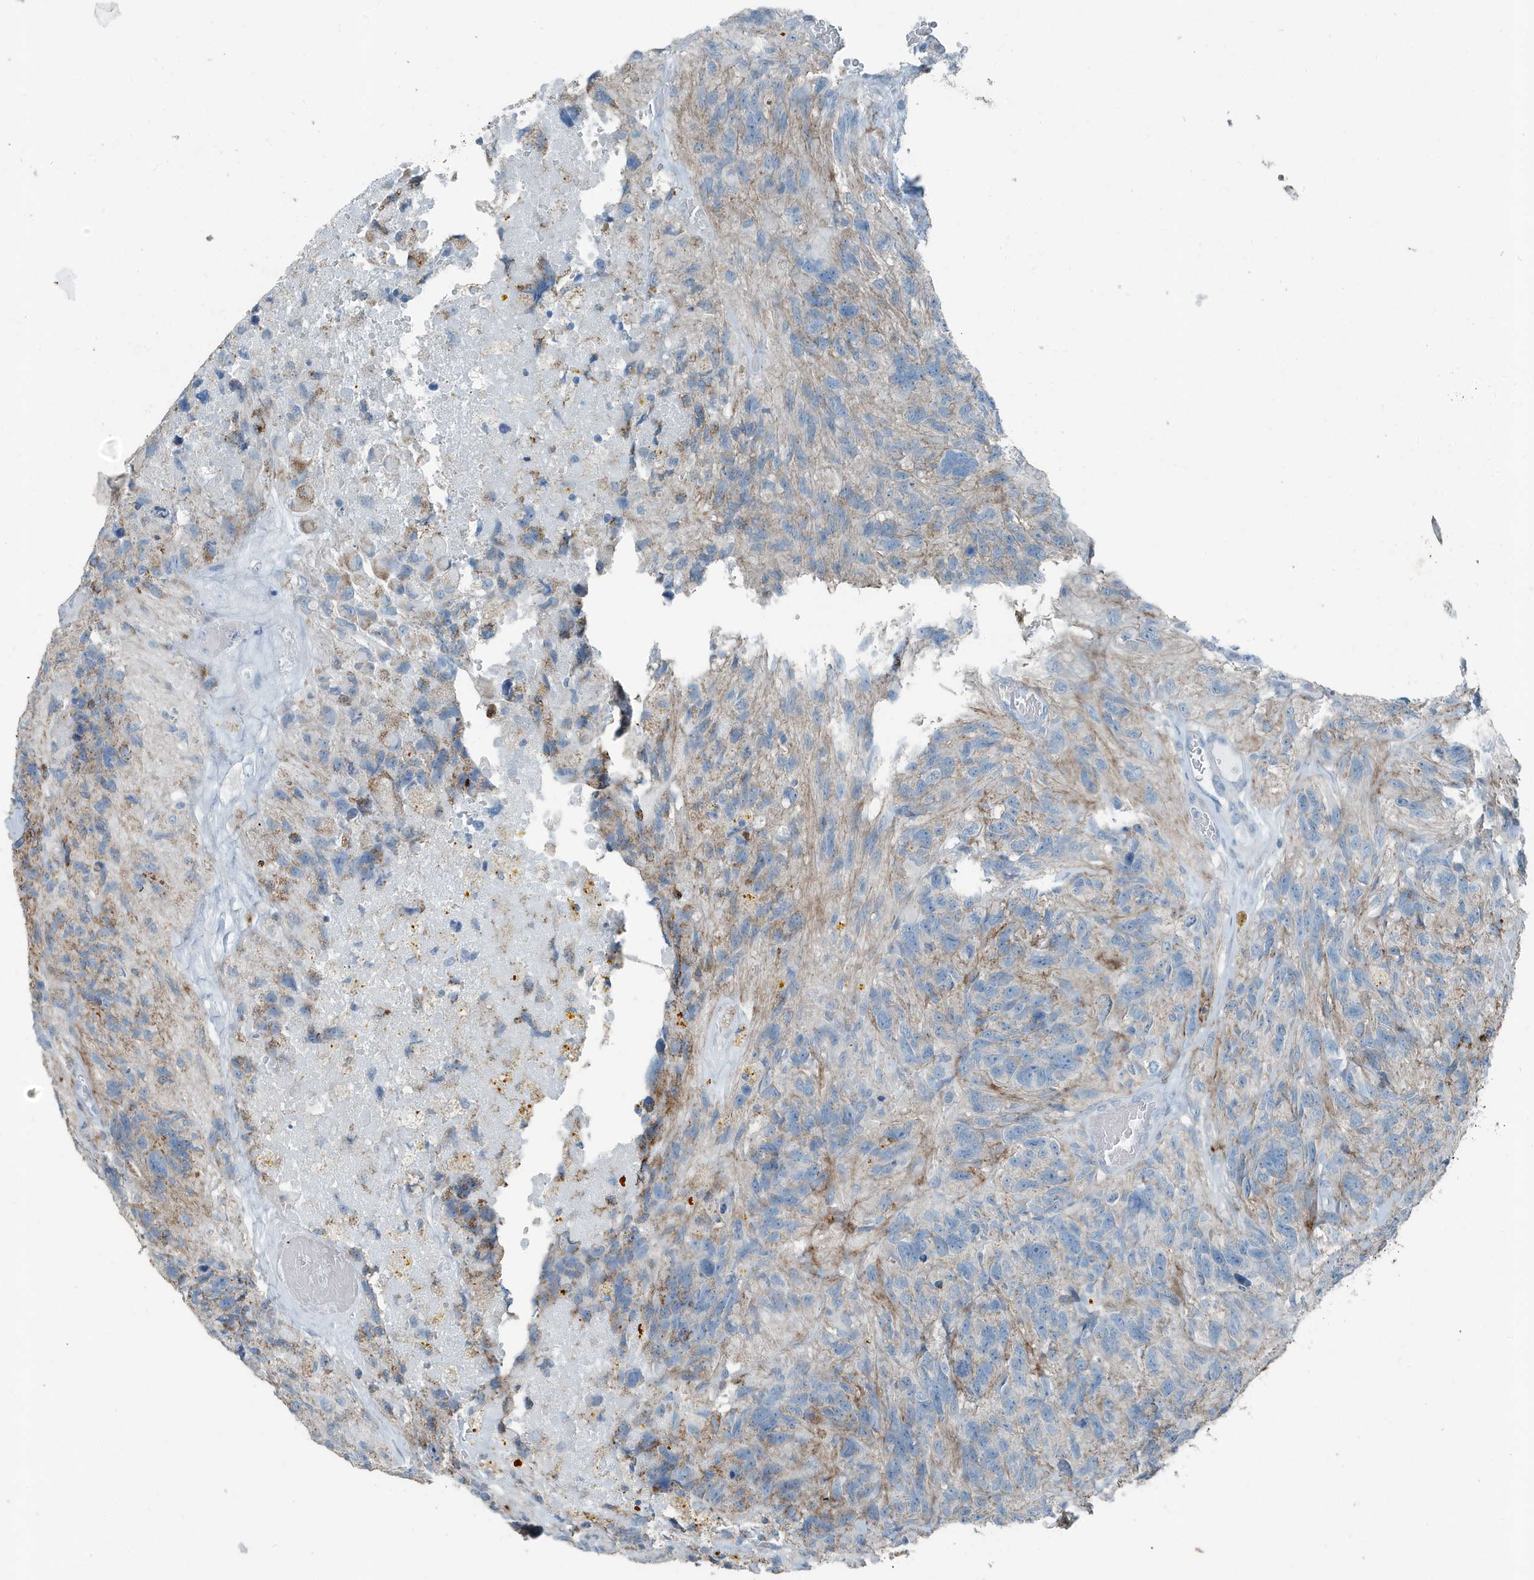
{"staining": {"intensity": "moderate", "quantity": "<25%", "location": "cytoplasmic/membranous"}, "tissue": "glioma", "cell_type": "Tumor cells", "image_type": "cancer", "snomed": [{"axis": "morphology", "description": "Glioma, malignant, High grade"}, {"axis": "topography", "description": "Brain"}], "caption": "Moderate cytoplasmic/membranous staining for a protein is present in about <25% of tumor cells of glioma using immunohistochemistry (IHC).", "gene": "FAM162A", "patient": {"sex": "male", "age": 69}}